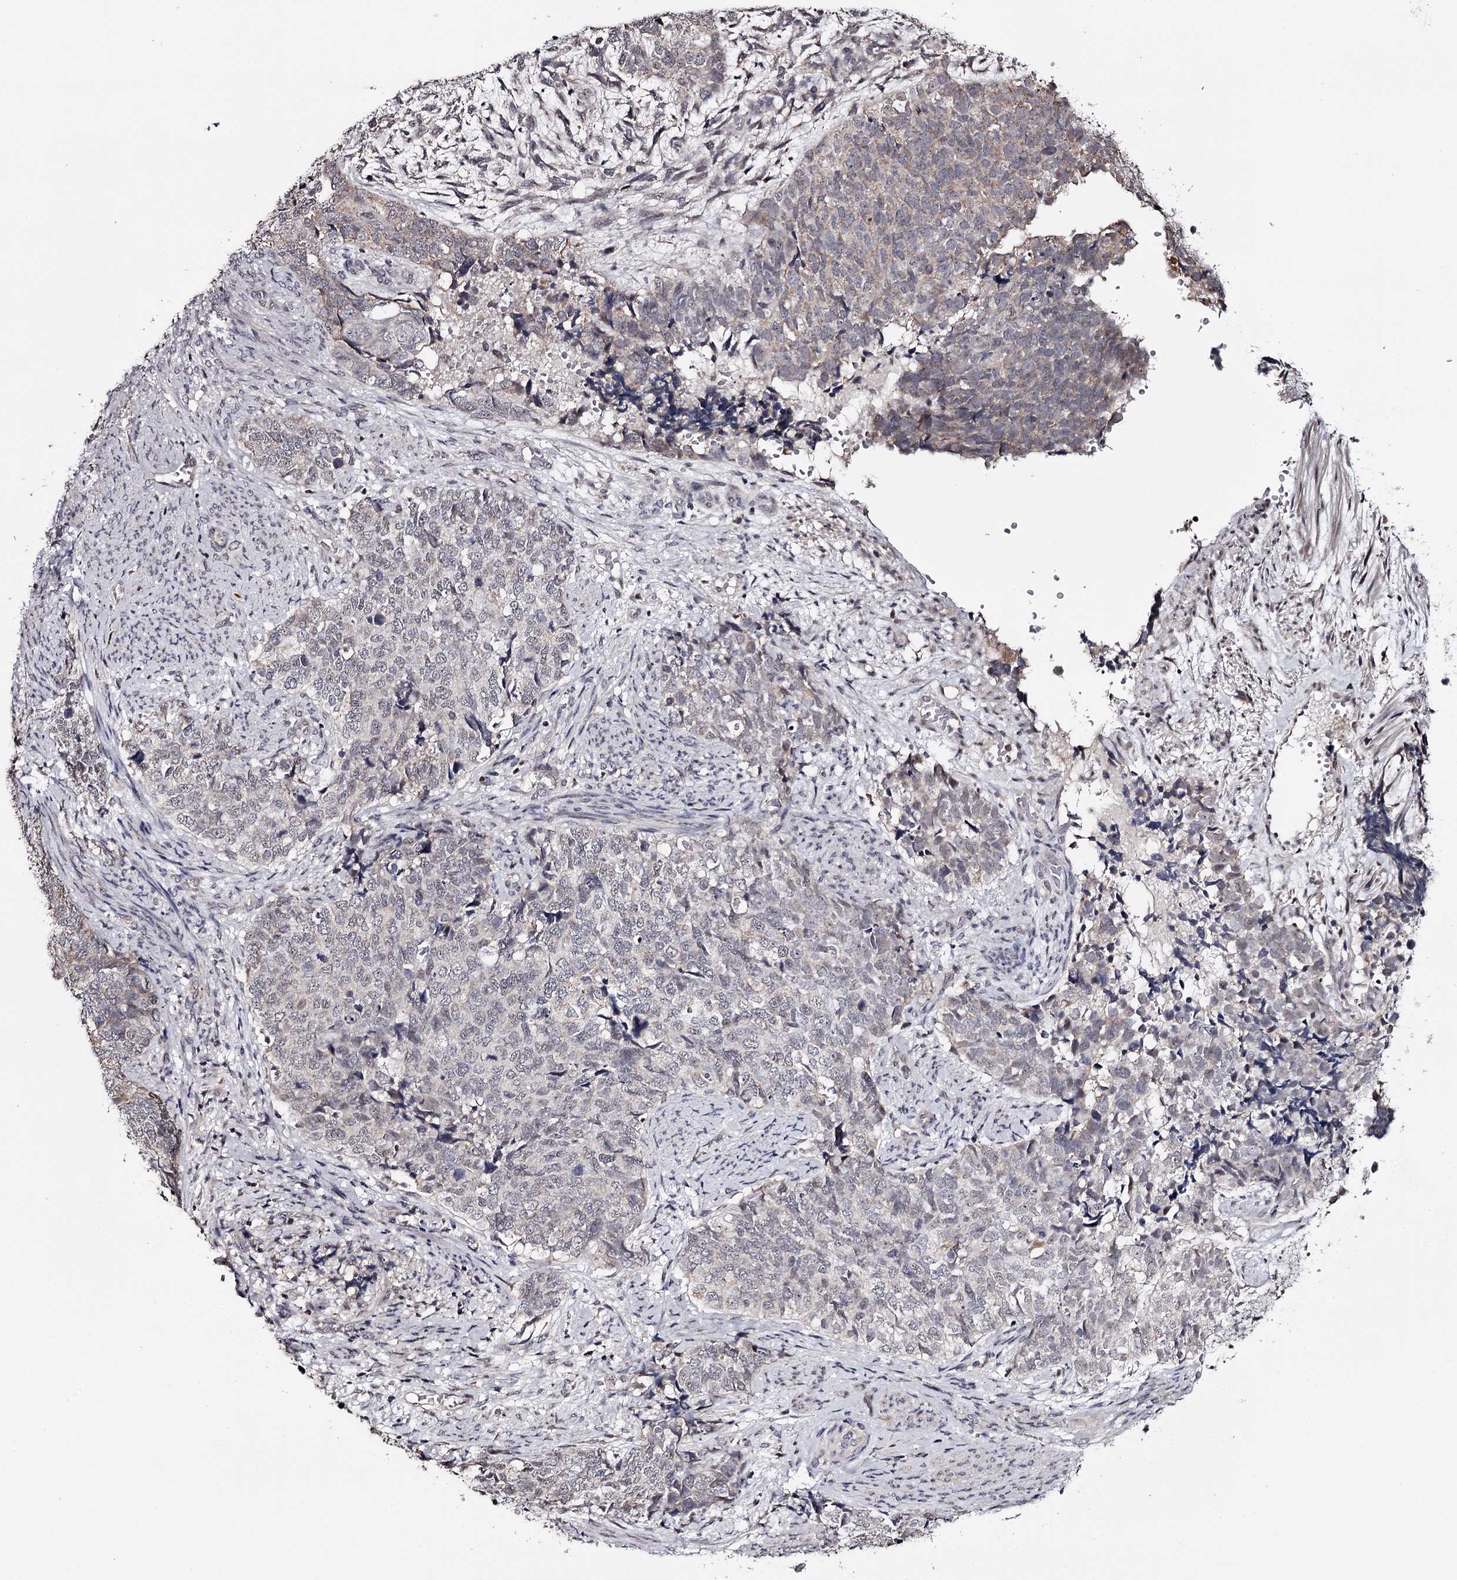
{"staining": {"intensity": "weak", "quantity": "<25%", "location": "cytoplasmic/membranous"}, "tissue": "cervical cancer", "cell_type": "Tumor cells", "image_type": "cancer", "snomed": [{"axis": "morphology", "description": "Squamous cell carcinoma, NOS"}, {"axis": "topography", "description": "Cervix"}], "caption": "Immunohistochemical staining of cervical cancer (squamous cell carcinoma) displays no significant expression in tumor cells.", "gene": "GTSF1", "patient": {"sex": "female", "age": 63}}